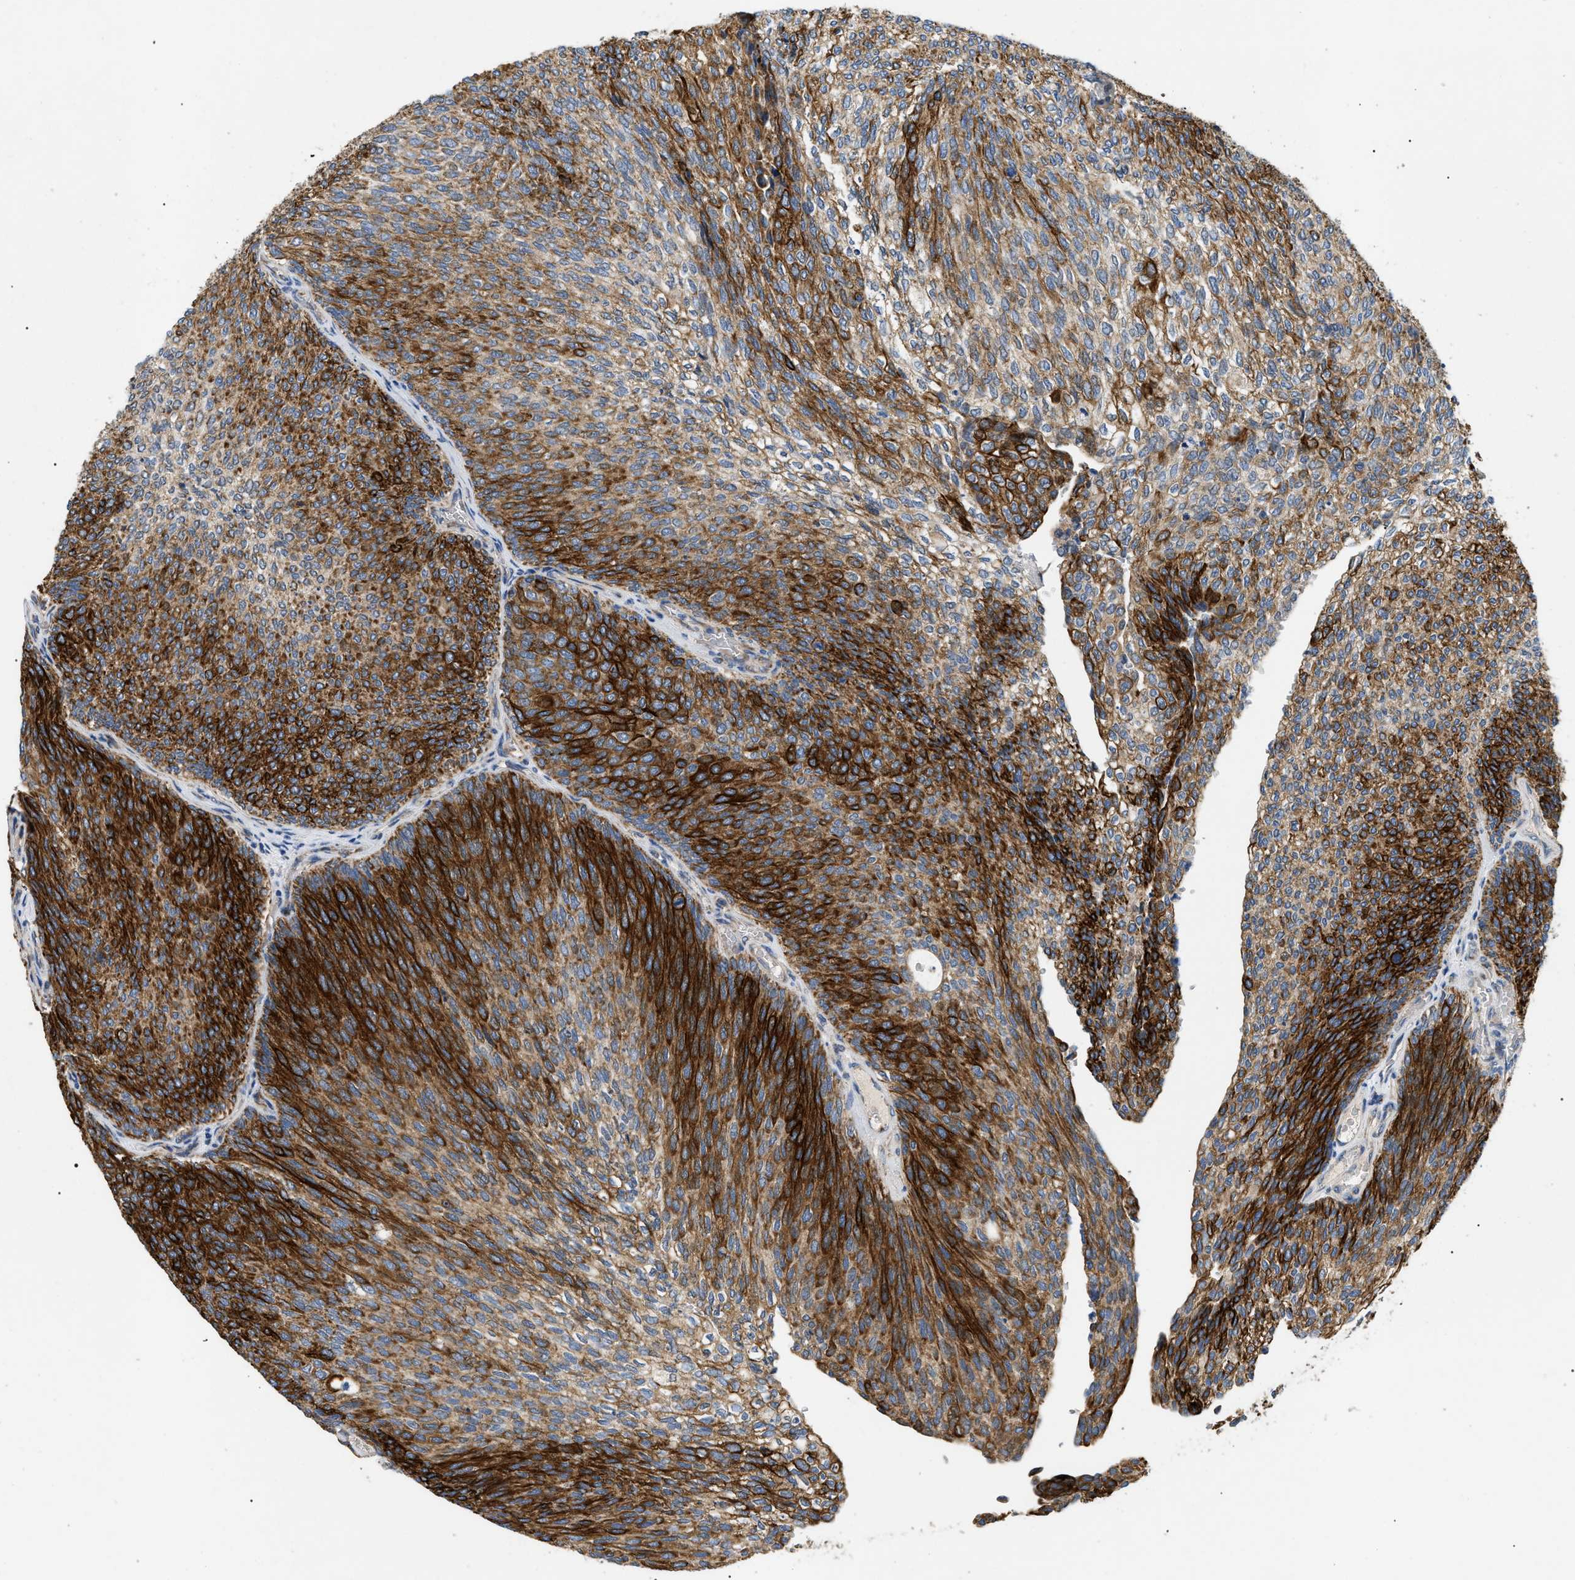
{"staining": {"intensity": "strong", "quantity": ">75%", "location": "cytoplasmic/membranous"}, "tissue": "urothelial cancer", "cell_type": "Tumor cells", "image_type": "cancer", "snomed": [{"axis": "morphology", "description": "Urothelial carcinoma, Low grade"}, {"axis": "topography", "description": "Urinary bladder"}], "caption": "An IHC histopathology image of tumor tissue is shown. Protein staining in brown highlights strong cytoplasmic/membranous positivity in urothelial cancer within tumor cells. (DAB (3,3'-diaminobenzidine) = brown stain, brightfield microscopy at high magnification).", "gene": "TOMM6", "patient": {"sex": "female", "age": 79}}